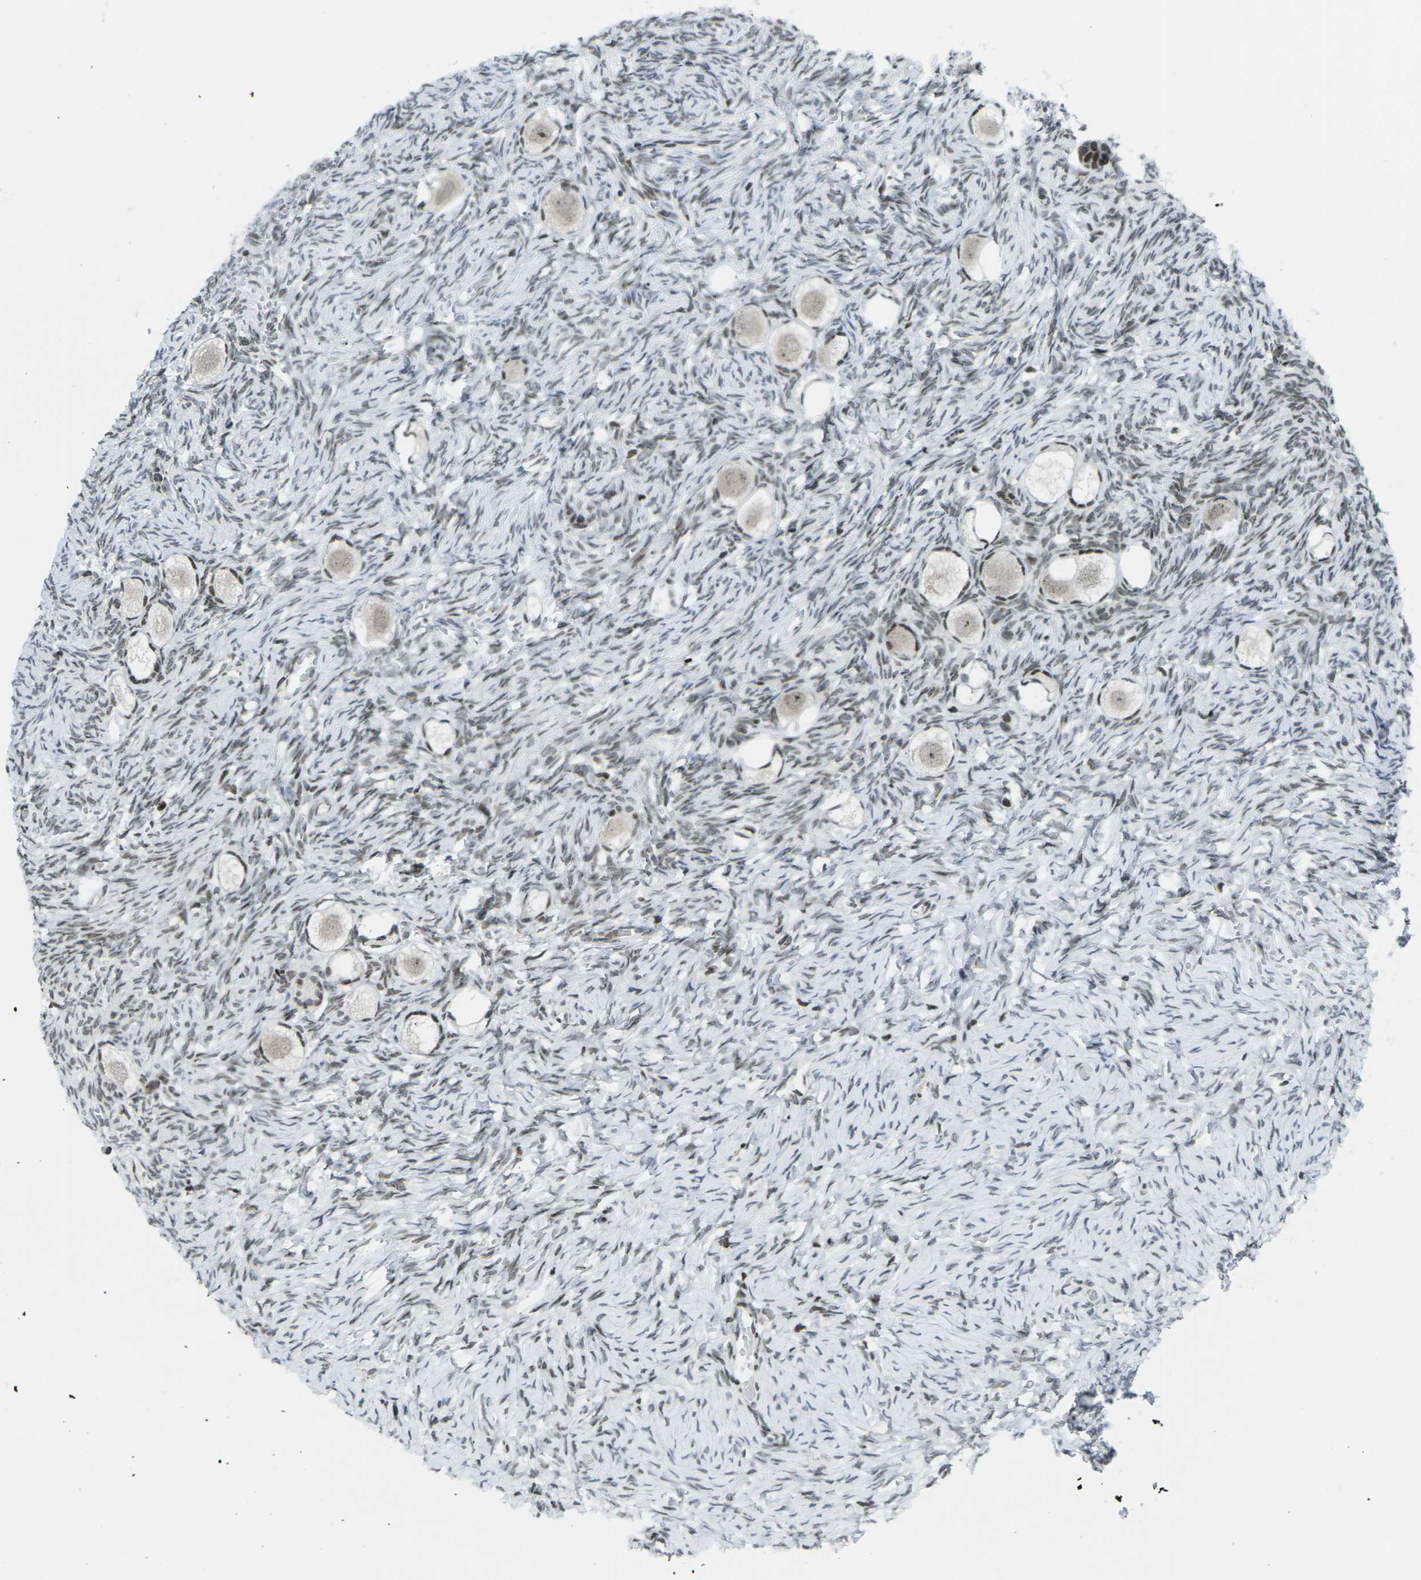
{"staining": {"intensity": "weak", "quantity": ">75%", "location": "cytoplasmic/membranous,nuclear"}, "tissue": "ovary", "cell_type": "Follicle cells", "image_type": "normal", "snomed": [{"axis": "morphology", "description": "Normal tissue, NOS"}, {"axis": "topography", "description": "Ovary"}], "caption": "Normal ovary was stained to show a protein in brown. There is low levels of weak cytoplasmic/membranous,nuclear expression in approximately >75% of follicle cells. (IHC, brightfield microscopy, high magnification).", "gene": "EME1", "patient": {"sex": "female", "age": 27}}